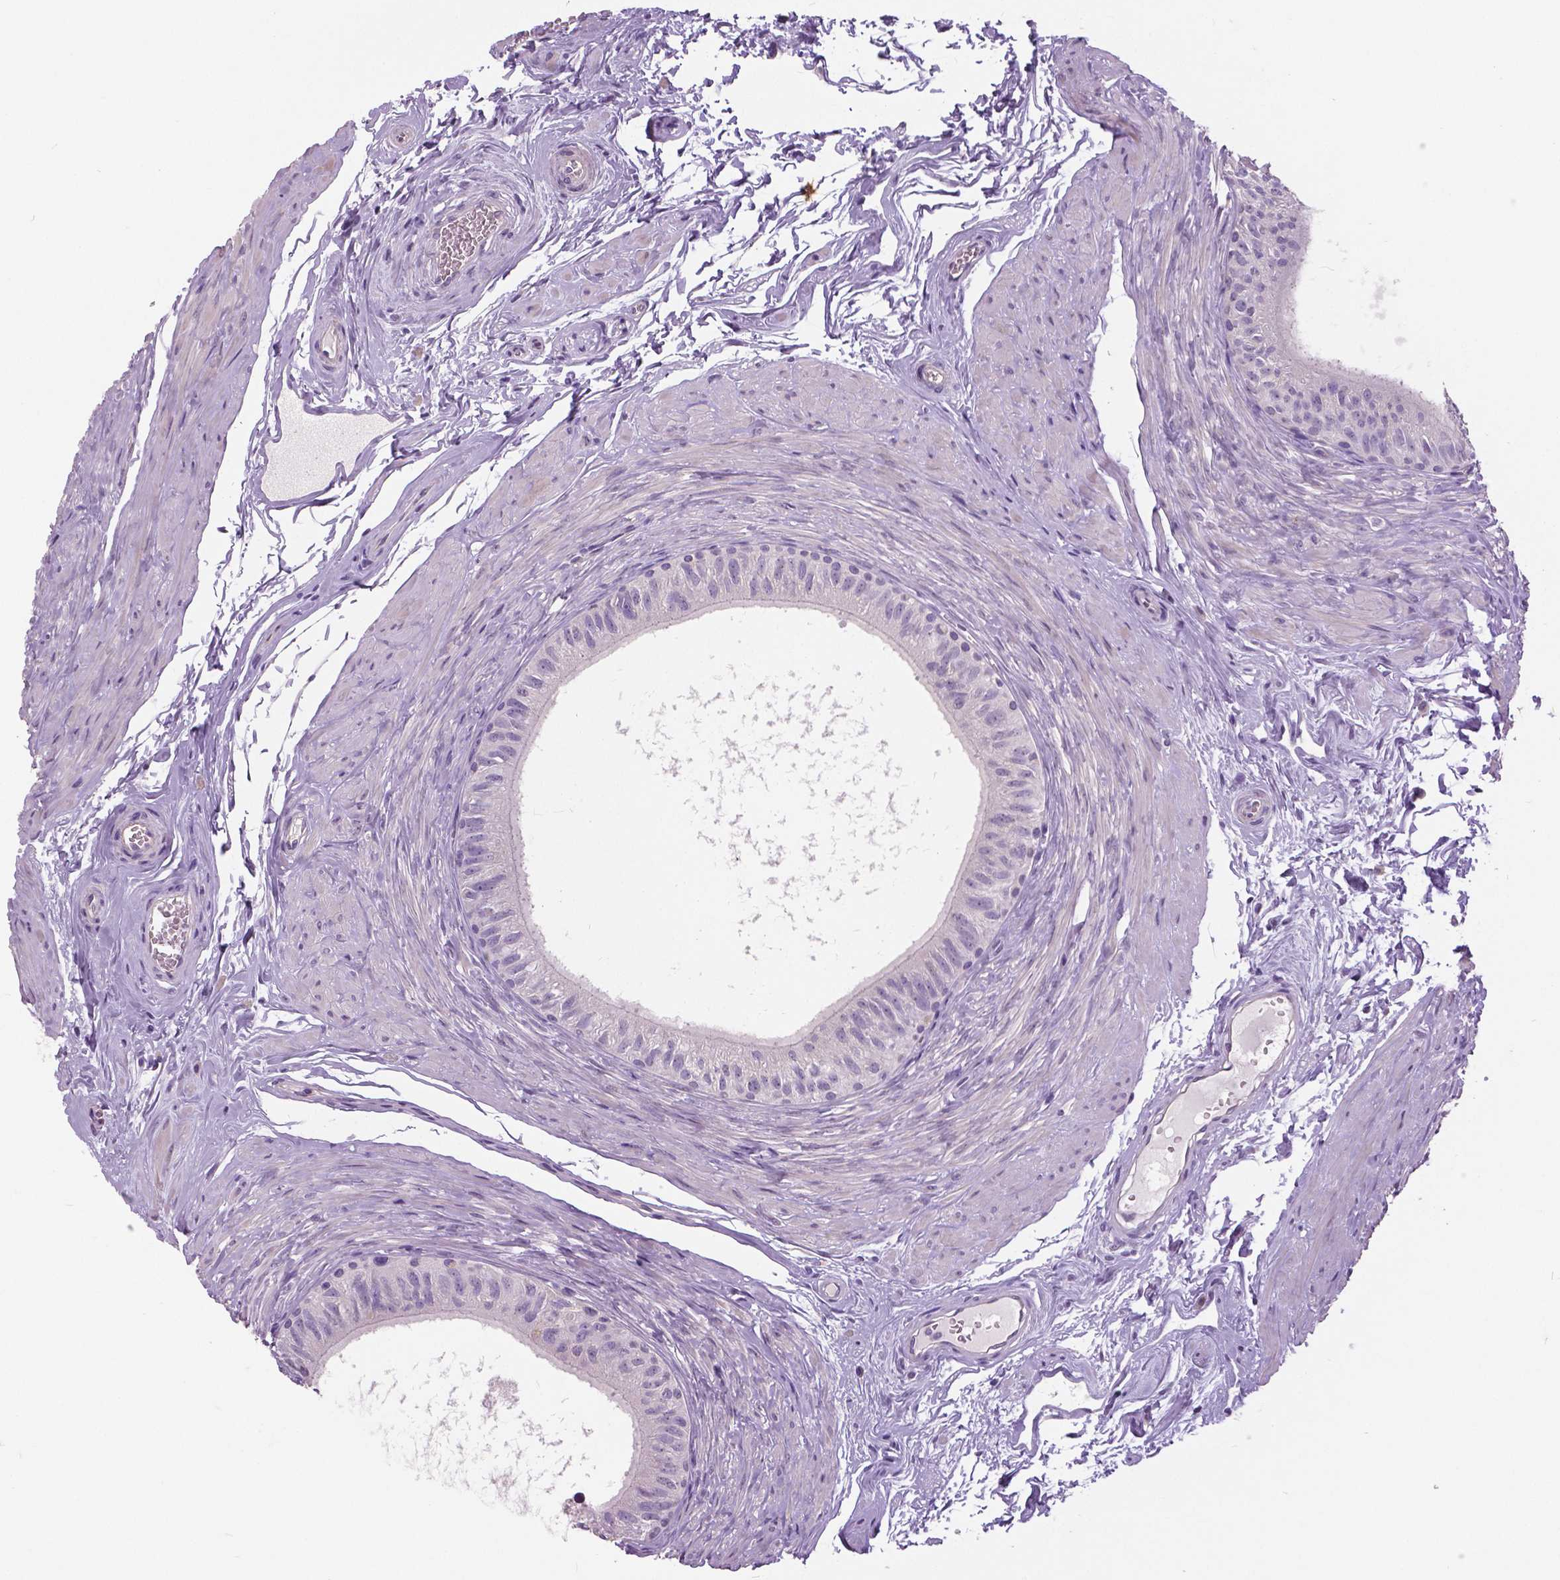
{"staining": {"intensity": "negative", "quantity": "none", "location": "none"}, "tissue": "epididymis", "cell_type": "Glandular cells", "image_type": "normal", "snomed": [{"axis": "morphology", "description": "Normal tissue, NOS"}, {"axis": "topography", "description": "Epididymis"}], "caption": "Immunohistochemistry photomicrograph of normal human epididymis stained for a protein (brown), which reveals no expression in glandular cells.", "gene": "FOXA1", "patient": {"sex": "male", "age": 36}}